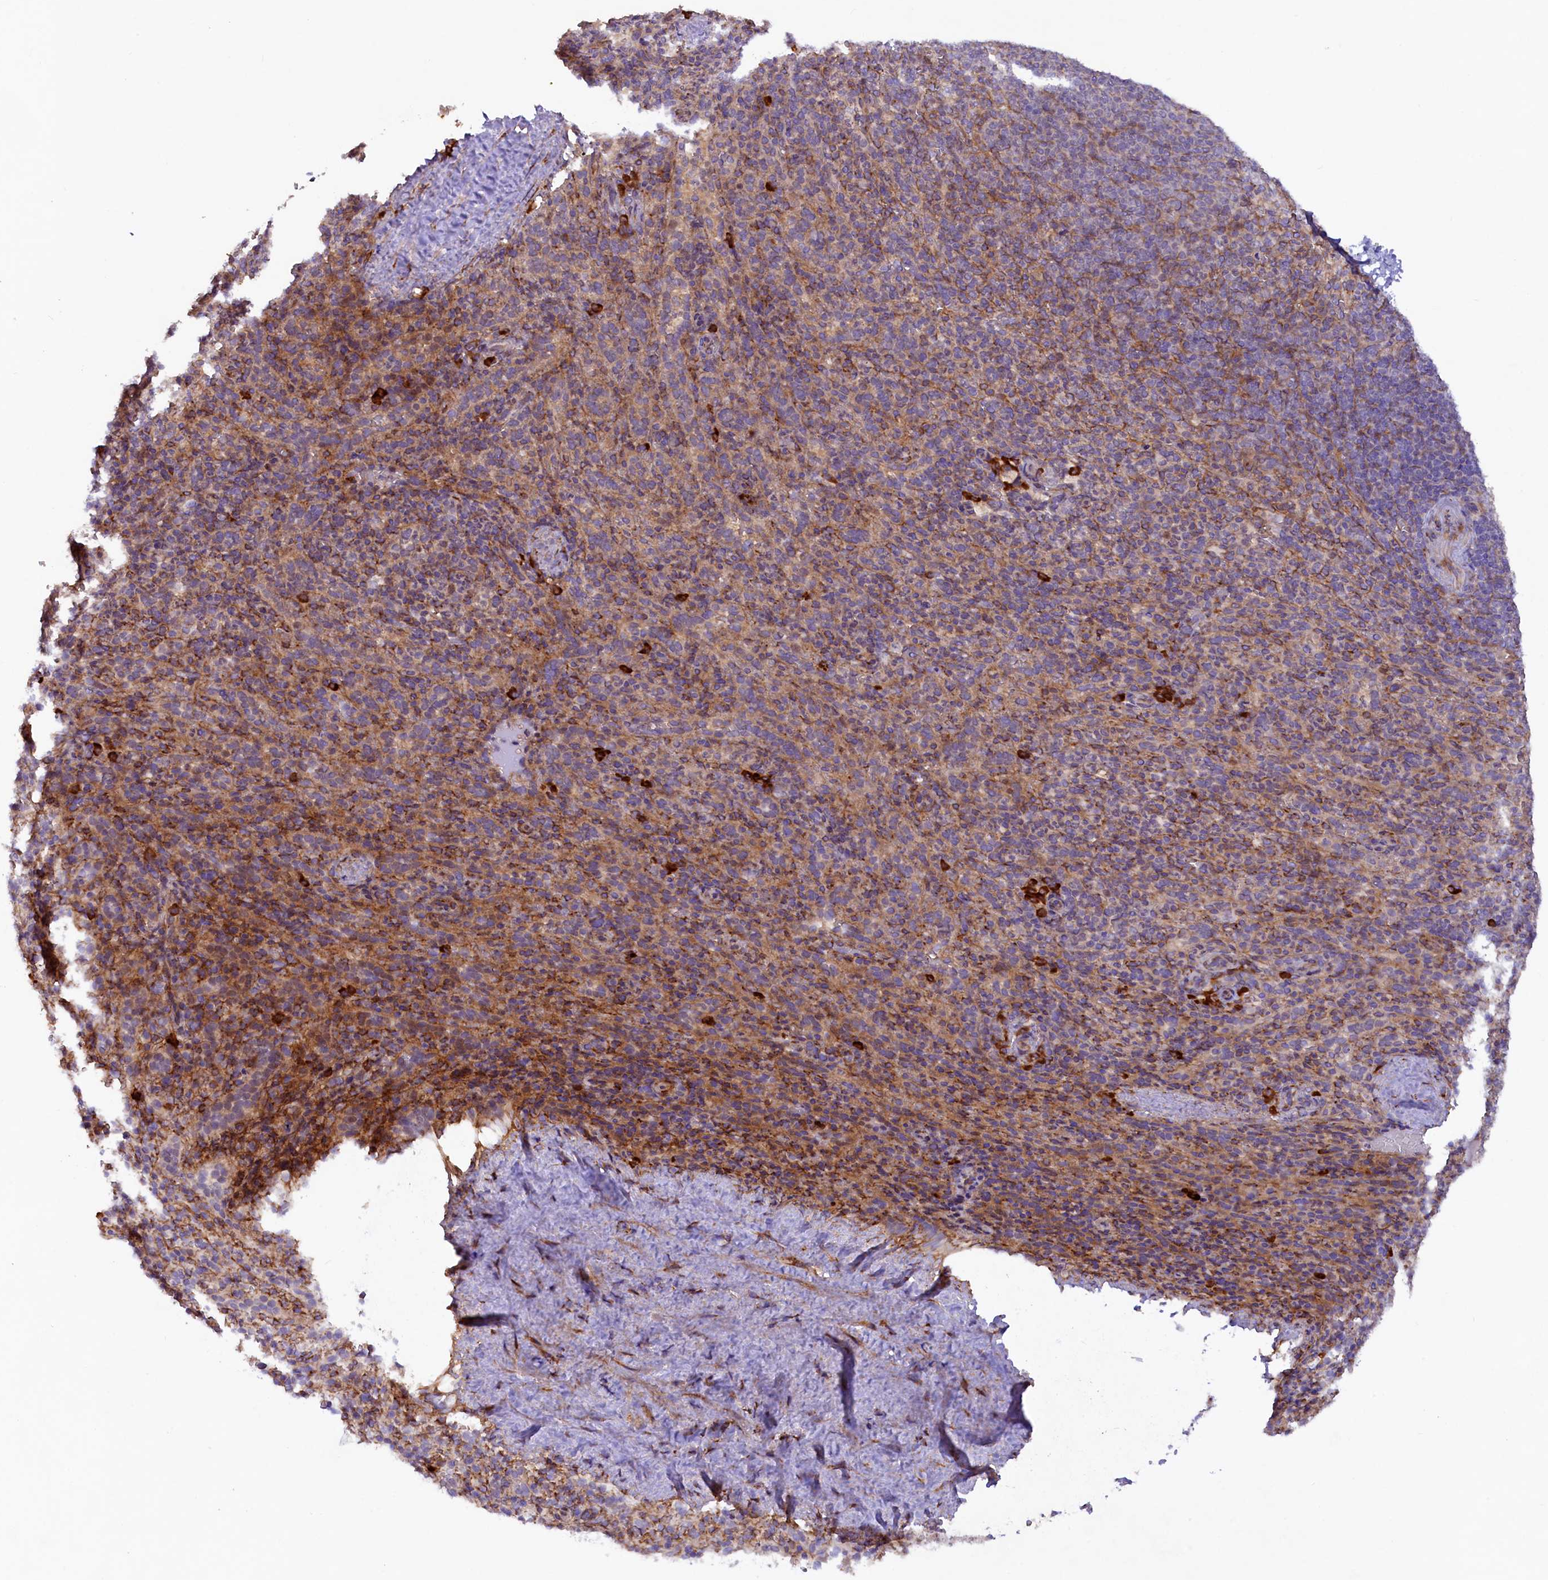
{"staining": {"intensity": "strong", "quantity": "<25%", "location": "cytoplasmic/membranous"}, "tissue": "spleen", "cell_type": "Cells in red pulp", "image_type": "normal", "snomed": [{"axis": "morphology", "description": "Normal tissue, NOS"}, {"axis": "topography", "description": "Spleen"}], "caption": "A medium amount of strong cytoplasmic/membranous staining is seen in about <25% of cells in red pulp in benign spleen.", "gene": "SSC5D", "patient": {"sex": "female", "age": 21}}